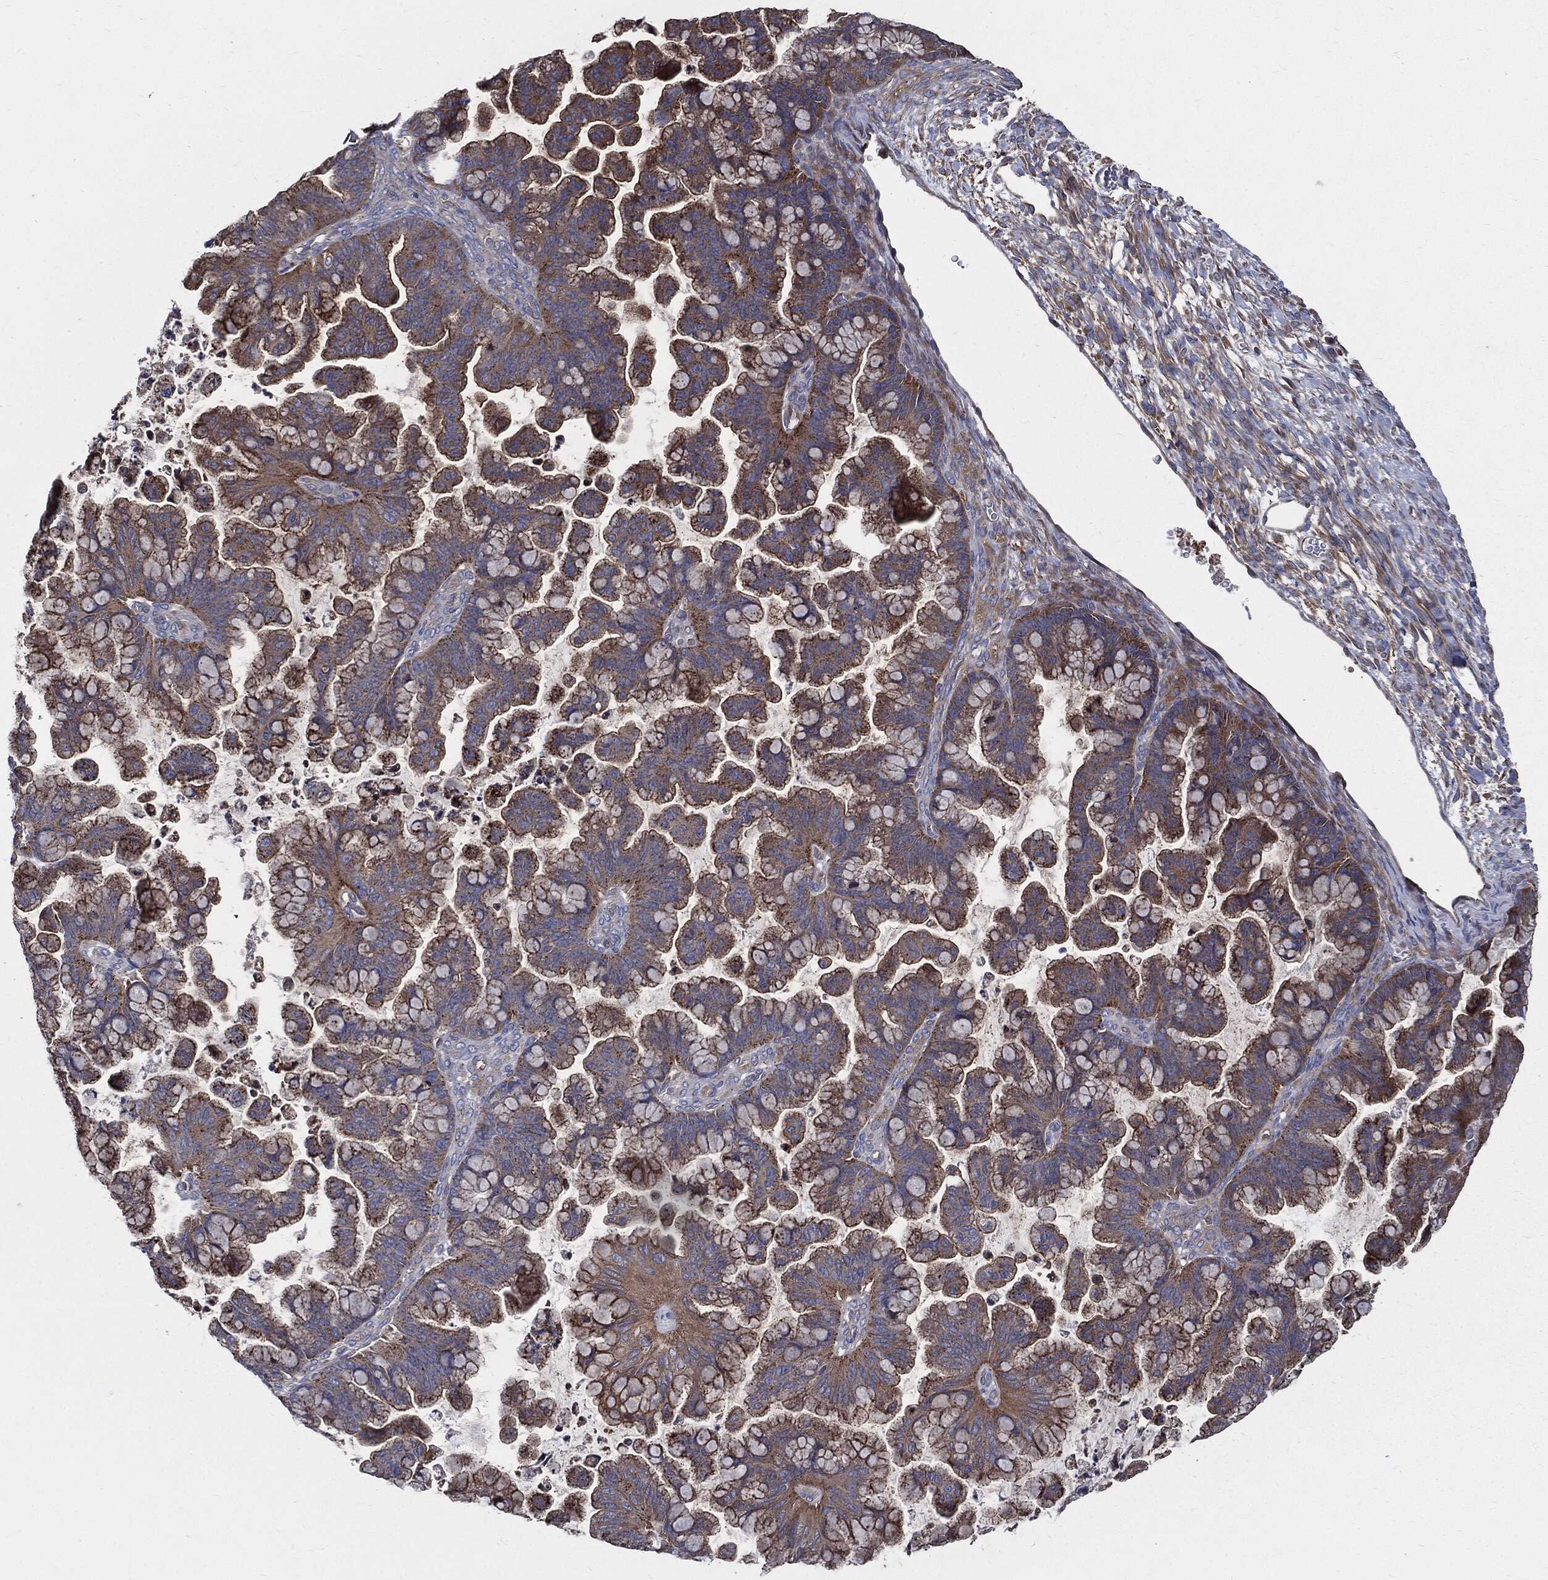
{"staining": {"intensity": "moderate", "quantity": ">75%", "location": "cytoplasmic/membranous"}, "tissue": "ovarian cancer", "cell_type": "Tumor cells", "image_type": "cancer", "snomed": [{"axis": "morphology", "description": "Cystadenocarcinoma, mucinous, NOS"}, {"axis": "topography", "description": "Ovary"}], "caption": "Immunohistochemistry (DAB) staining of human ovarian cancer displays moderate cytoplasmic/membranous protein positivity in approximately >75% of tumor cells. (DAB (3,3'-diaminobenzidine) = brown stain, brightfield microscopy at high magnification).", "gene": "PDCD6IP", "patient": {"sex": "female", "age": 67}}